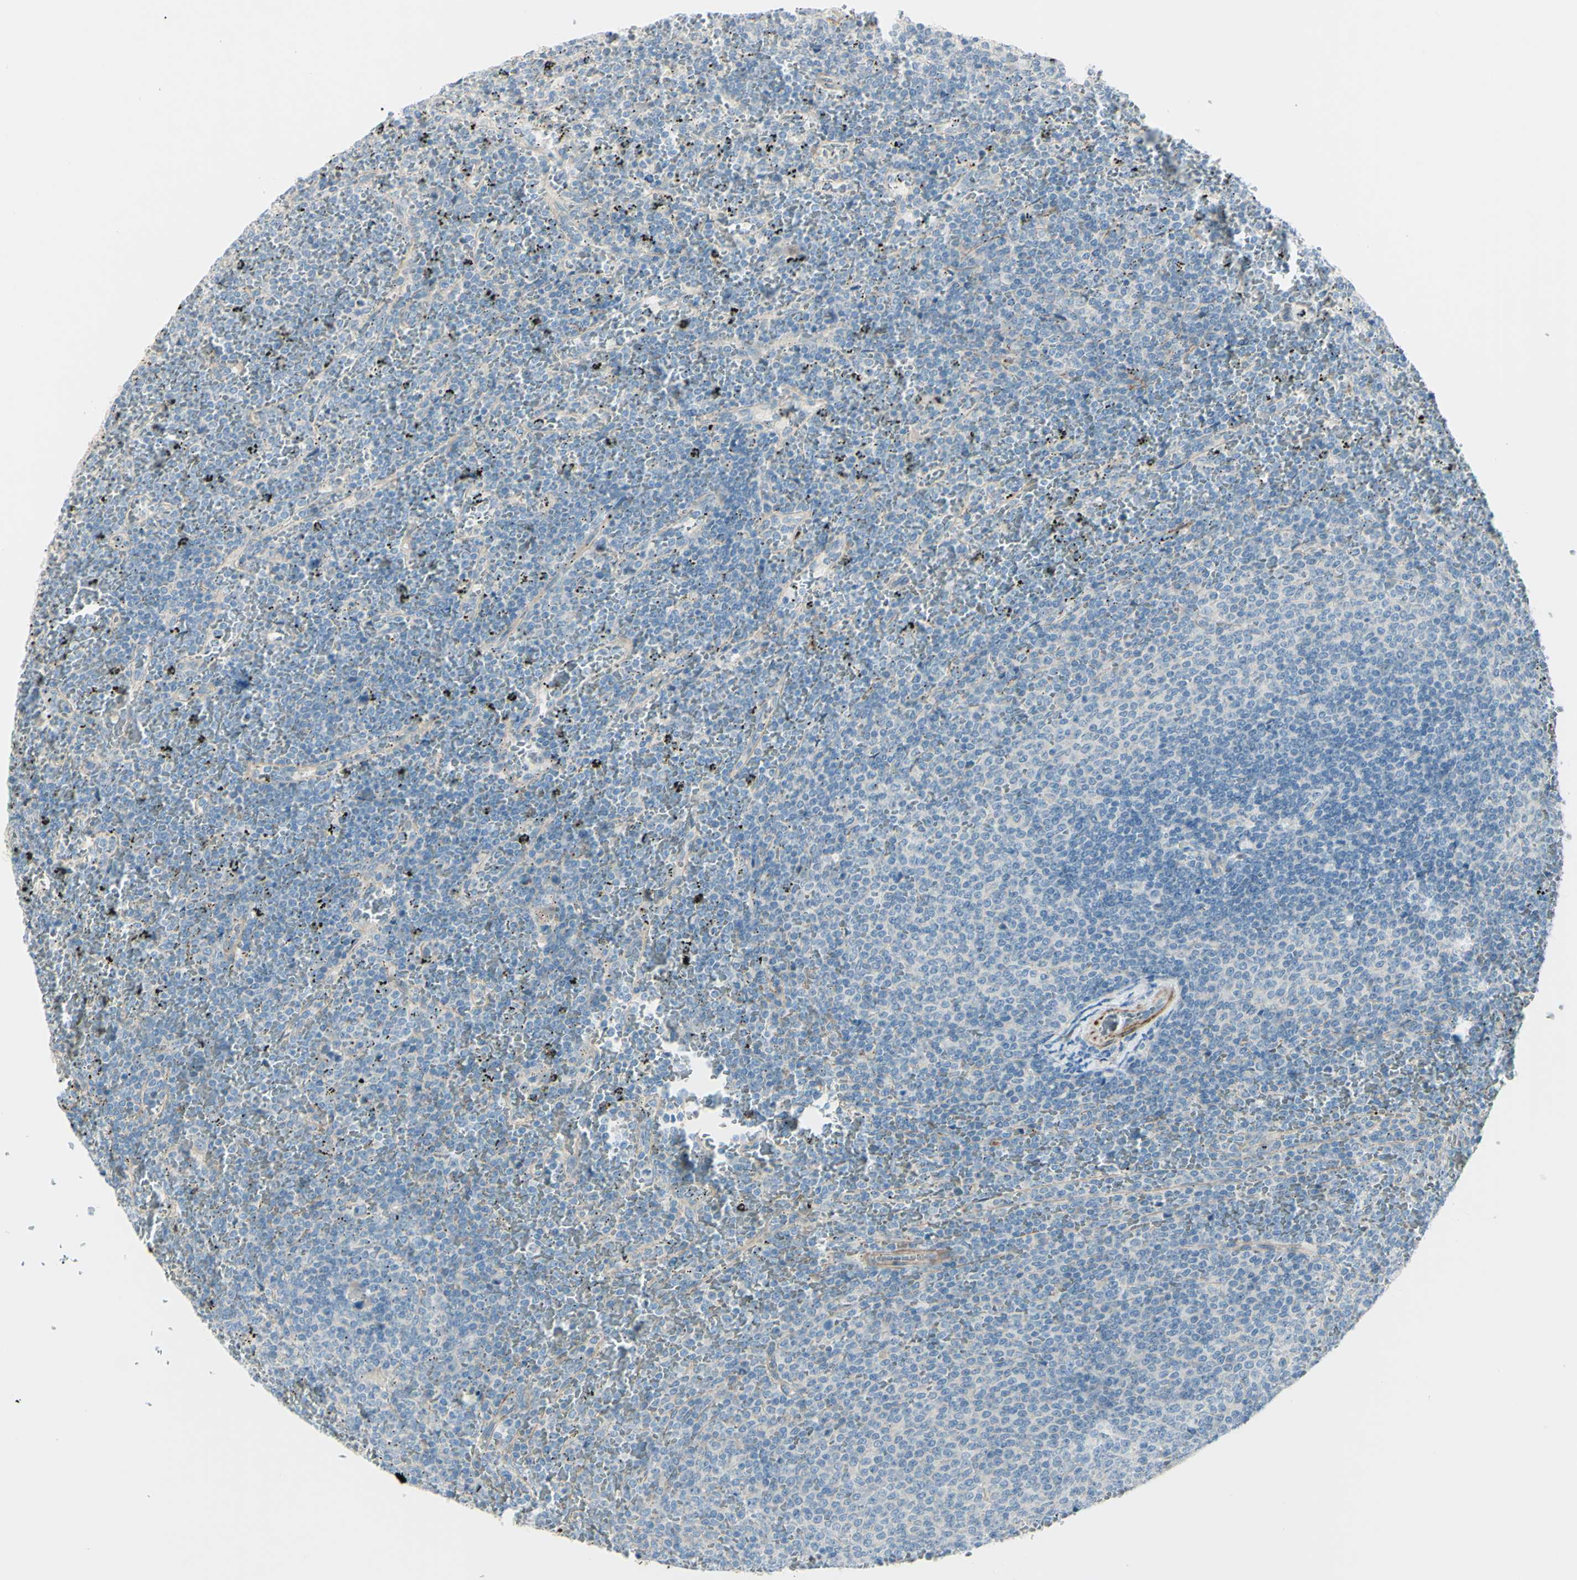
{"staining": {"intensity": "negative", "quantity": "none", "location": "none"}, "tissue": "lymphoma", "cell_type": "Tumor cells", "image_type": "cancer", "snomed": [{"axis": "morphology", "description": "Malignant lymphoma, non-Hodgkin's type, Low grade"}, {"axis": "topography", "description": "Spleen"}], "caption": "The photomicrograph displays no staining of tumor cells in lymphoma.", "gene": "LRRK1", "patient": {"sex": "female", "age": 77}}